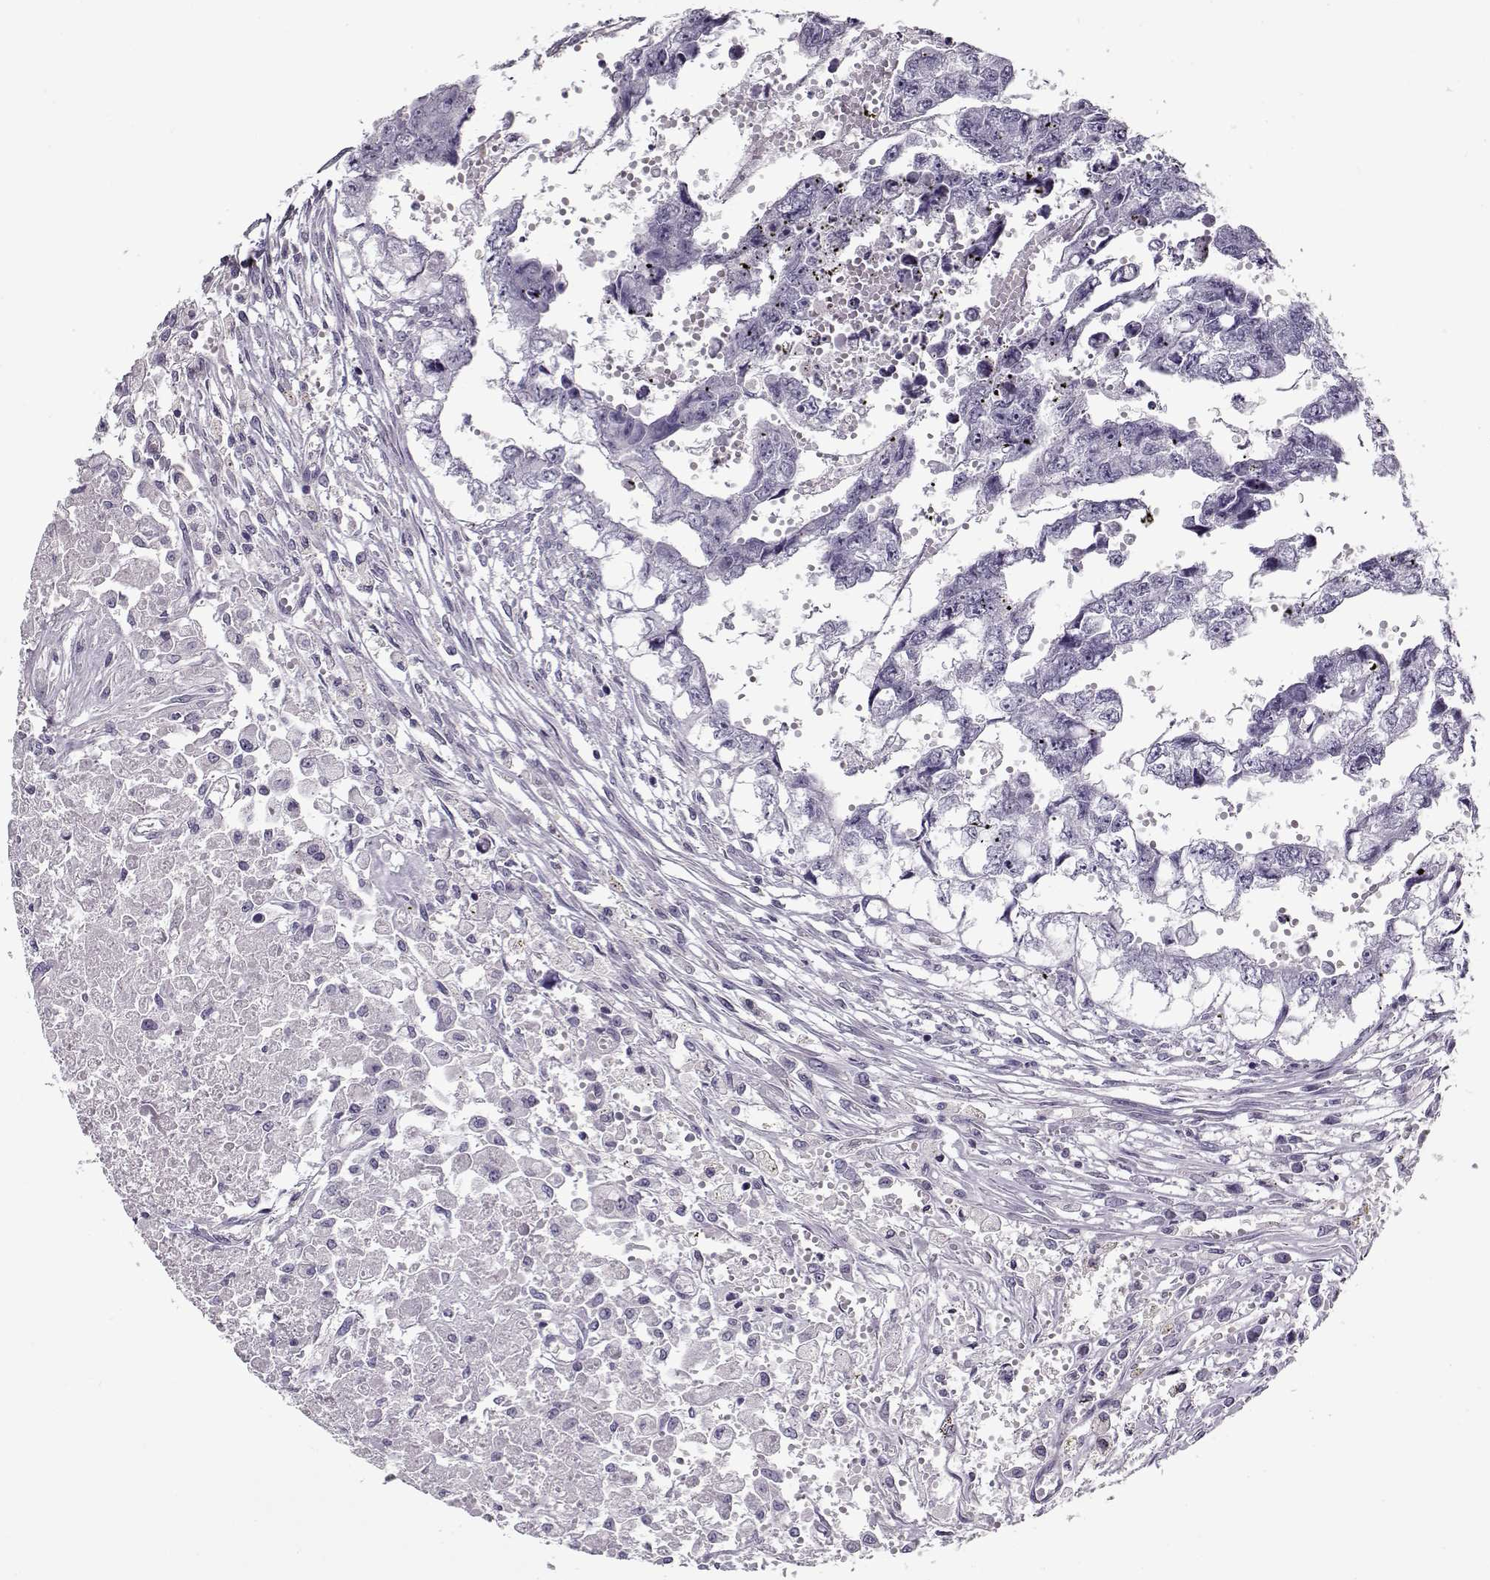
{"staining": {"intensity": "negative", "quantity": "none", "location": "none"}, "tissue": "testis cancer", "cell_type": "Tumor cells", "image_type": "cancer", "snomed": [{"axis": "morphology", "description": "Carcinoma, Embryonal, NOS"}, {"axis": "morphology", "description": "Teratoma, malignant, NOS"}, {"axis": "topography", "description": "Testis"}], "caption": "Human teratoma (malignant) (testis) stained for a protein using immunohistochemistry reveals no positivity in tumor cells.", "gene": "CCDC136", "patient": {"sex": "male", "age": 44}}